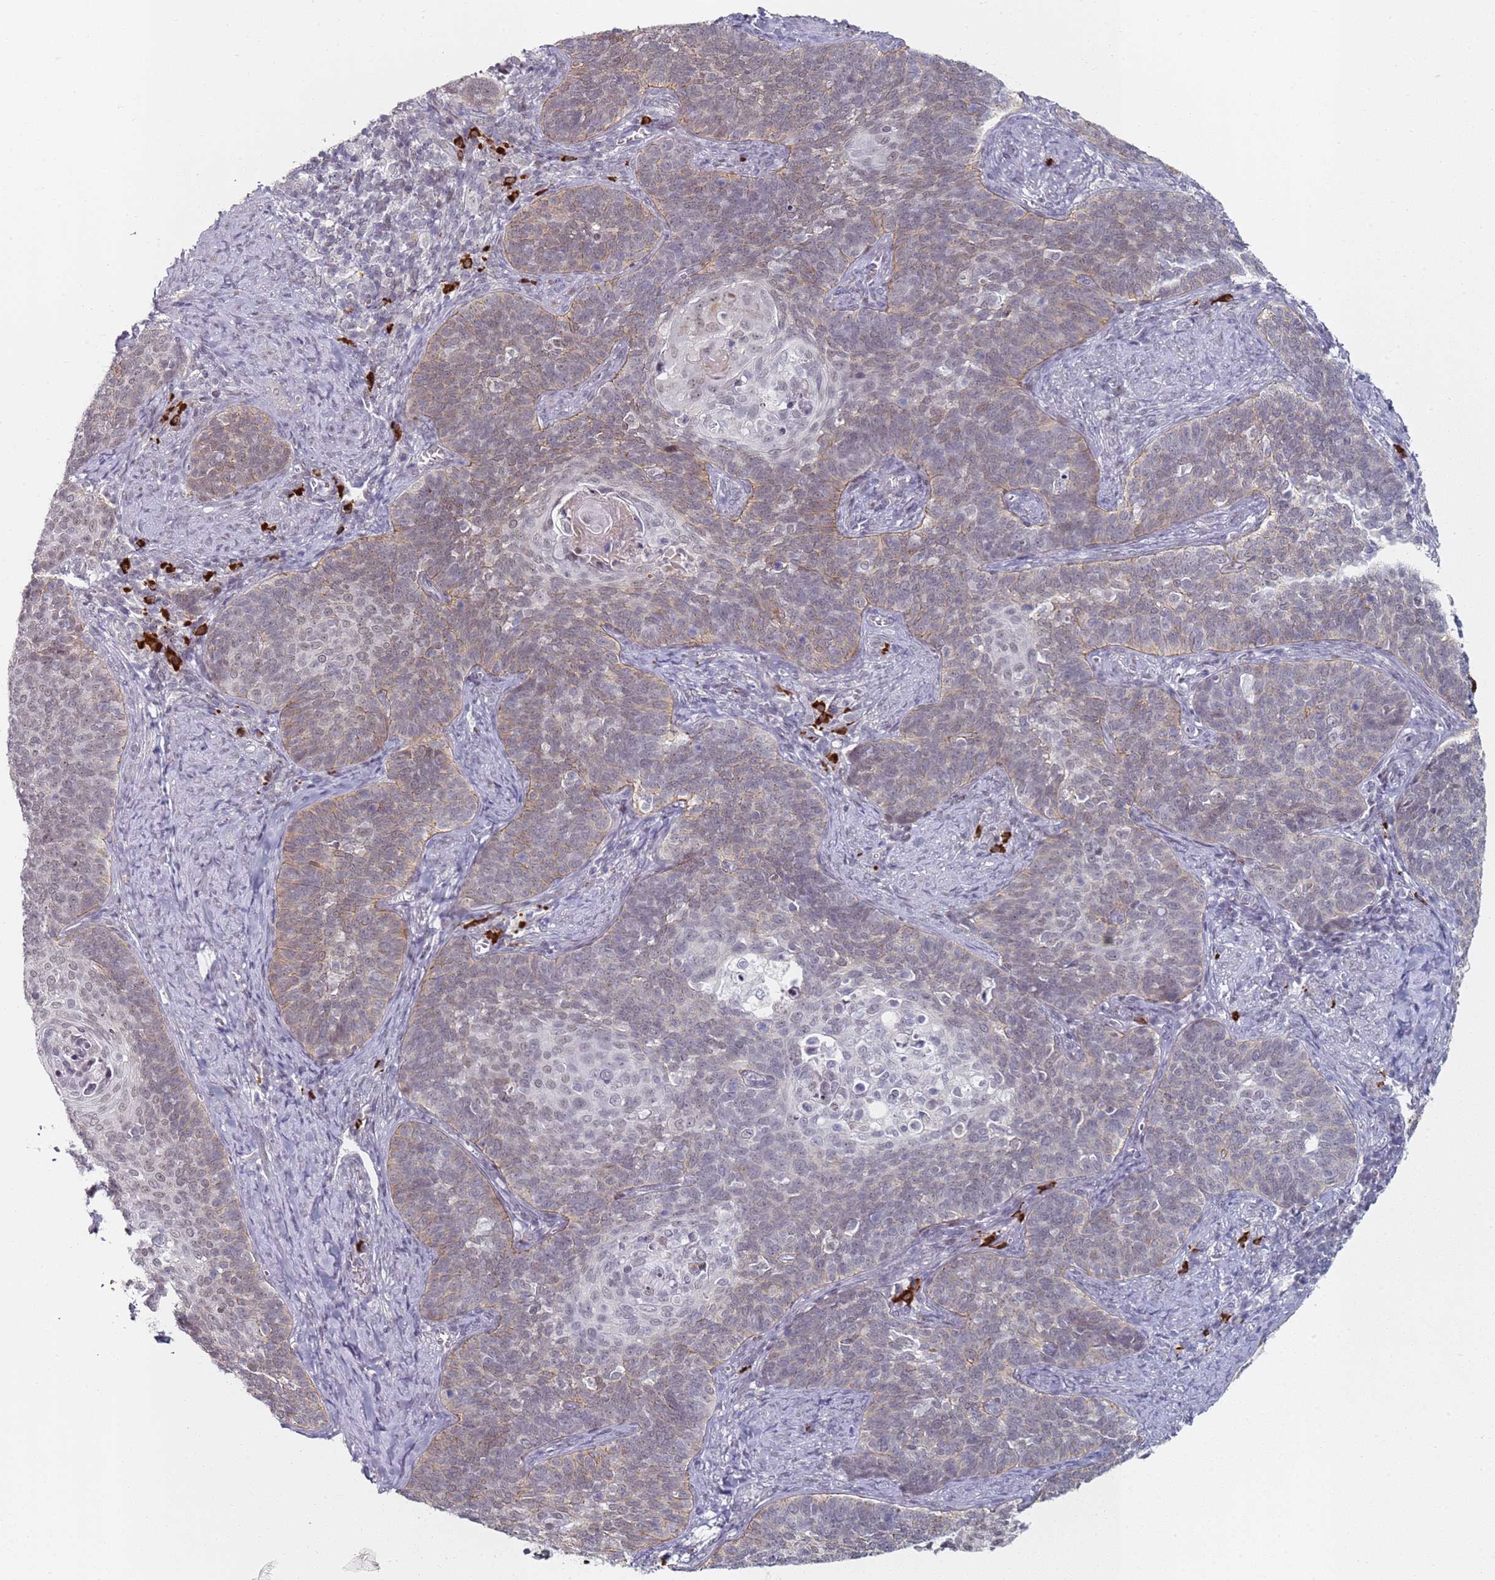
{"staining": {"intensity": "moderate", "quantity": "25%-75%", "location": "cytoplasmic/membranous,nuclear"}, "tissue": "cervical cancer", "cell_type": "Tumor cells", "image_type": "cancer", "snomed": [{"axis": "morphology", "description": "Normal tissue, NOS"}, {"axis": "morphology", "description": "Squamous cell carcinoma, NOS"}, {"axis": "topography", "description": "Cervix"}], "caption": "Protein expression analysis of human cervical squamous cell carcinoma reveals moderate cytoplasmic/membranous and nuclear positivity in approximately 25%-75% of tumor cells.", "gene": "ATF6B", "patient": {"sex": "female", "age": 39}}